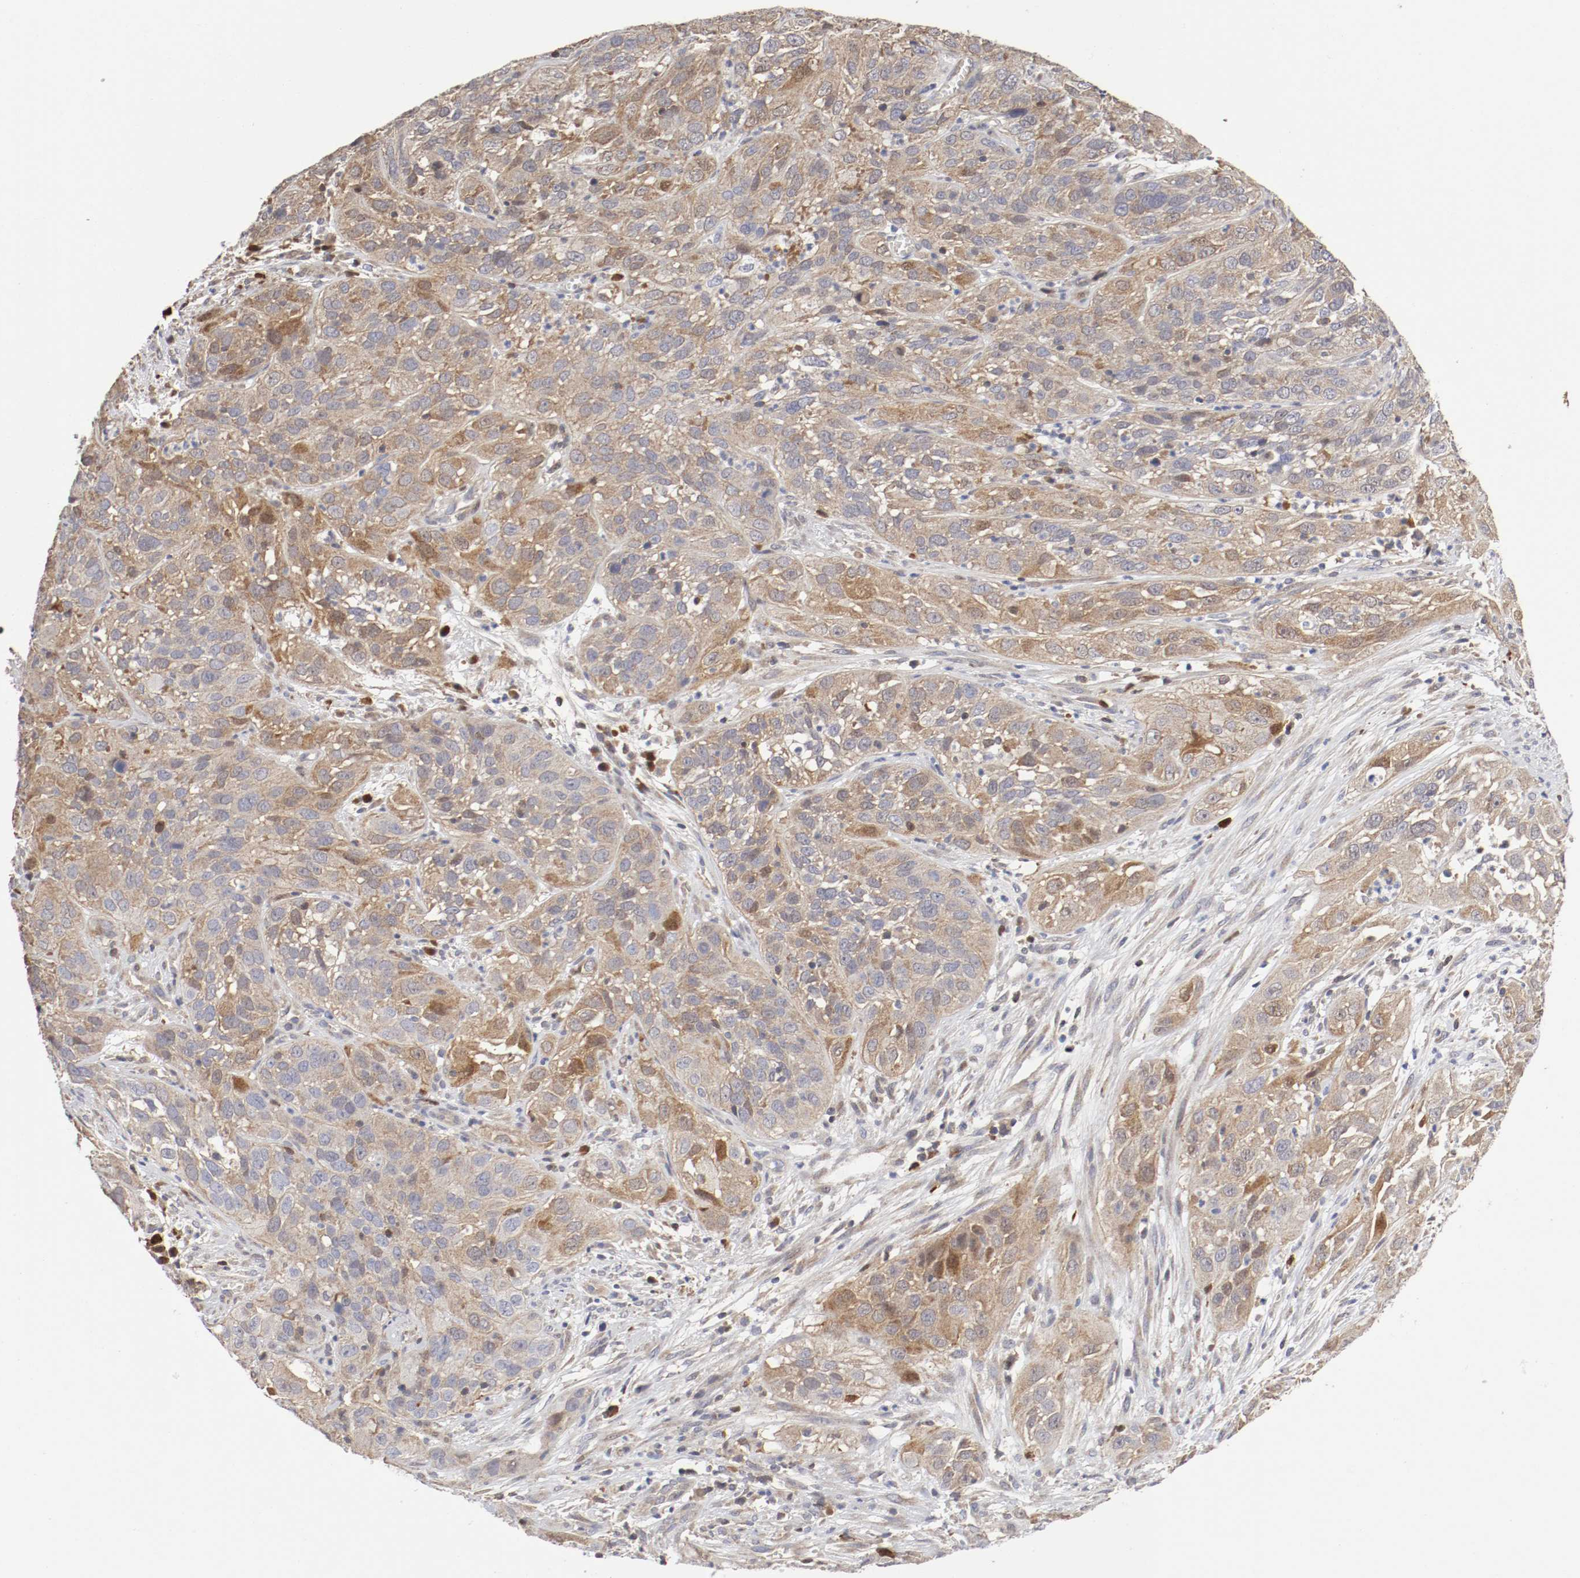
{"staining": {"intensity": "weak", "quantity": ">75%", "location": "cytoplasmic/membranous,nuclear"}, "tissue": "cervical cancer", "cell_type": "Tumor cells", "image_type": "cancer", "snomed": [{"axis": "morphology", "description": "Squamous cell carcinoma, NOS"}, {"axis": "topography", "description": "Cervix"}], "caption": "Approximately >75% of tumor cells in human cervical squamous cell carcinoma demonstrate weak cytoplasmic/membranous and nuclear protein staining as visualized by brown immunohistochemical staining.", "gene": "CDK6", "patient": {"sex": "female", "age": 32}}